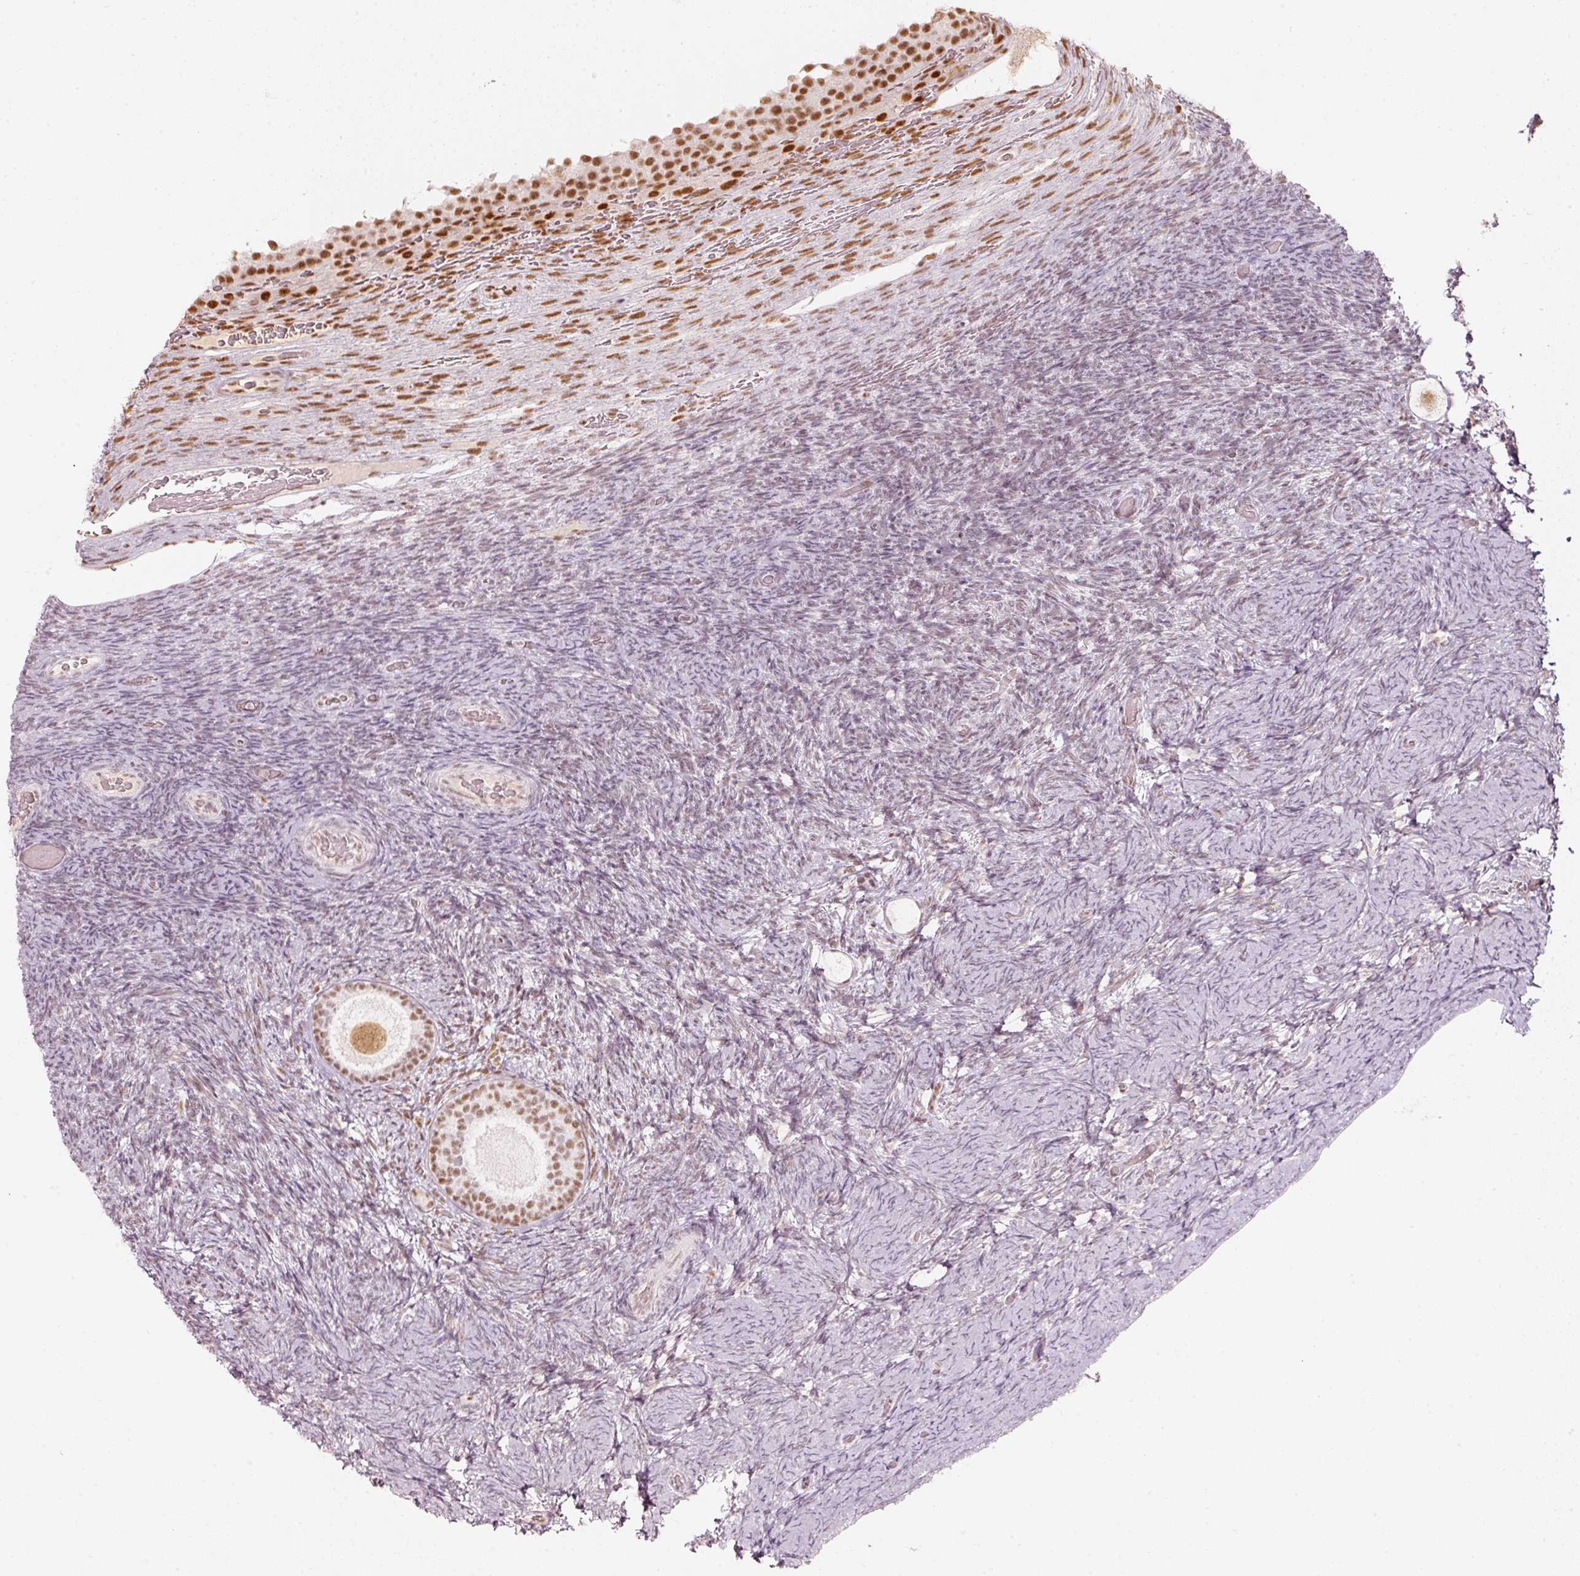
{"staining": {"intensity": "moderate", "quantity": ">75%", "location": "nuclear"}, "tissue": "ovary", "cell_type": "Follicle cells", "image_type": "normal", "snomed": [{"axis": "morphology", "description": "Normal tissue, NOS"}, {"axis": "topography", "description": "Ovary"}], "caption": "Immunohistochemistry of benign ovary displays medium levels of moderate nuclear positivity in approximately >75% of follicle cells.", "gene": "PPP1R10", "patient": {"sex": "female", "age": 34}}